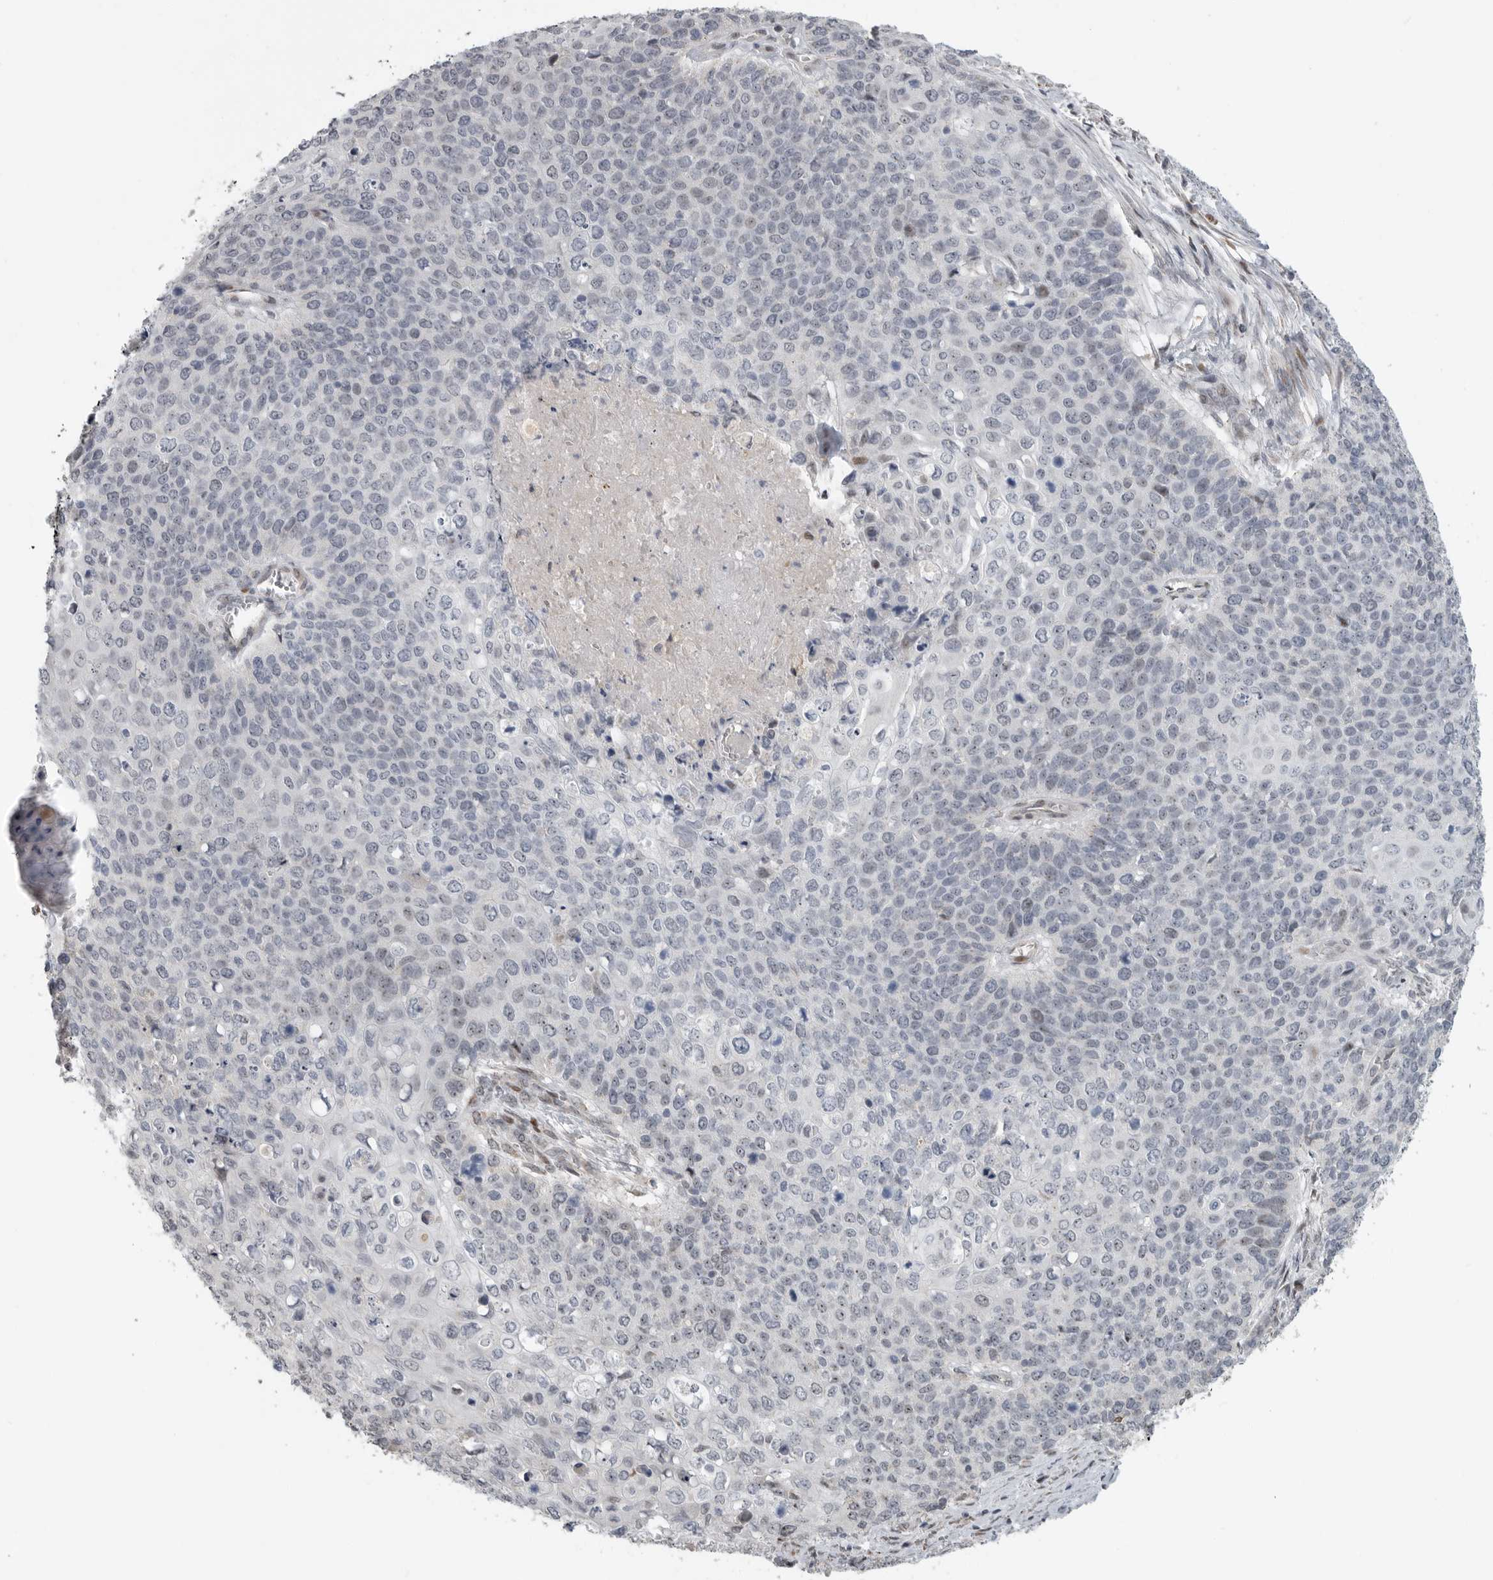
{"staining": {"intensity": "negative", "quantity": "none", "location": "none"}, "tissue": "cervical cancer", "cell_type": "Tumor cells", "image_type": "cancer", "snomed": [{"axis": "morphology", "description": "Squamous cell carcinoma, NOS"}, {"axis": "topography", "description": "Cervix"}], "caption": "Tumor cells are negative for brown protein staining in squamous cell carcinoma (cervical). The staining is performed using DAB (3,3'-diaminobenzidine) brown chromogen with nuclei counter-stained in using hematoxylin.", "gene": "PCMTD1", "patient": {"sex": "female", "age": 39}}